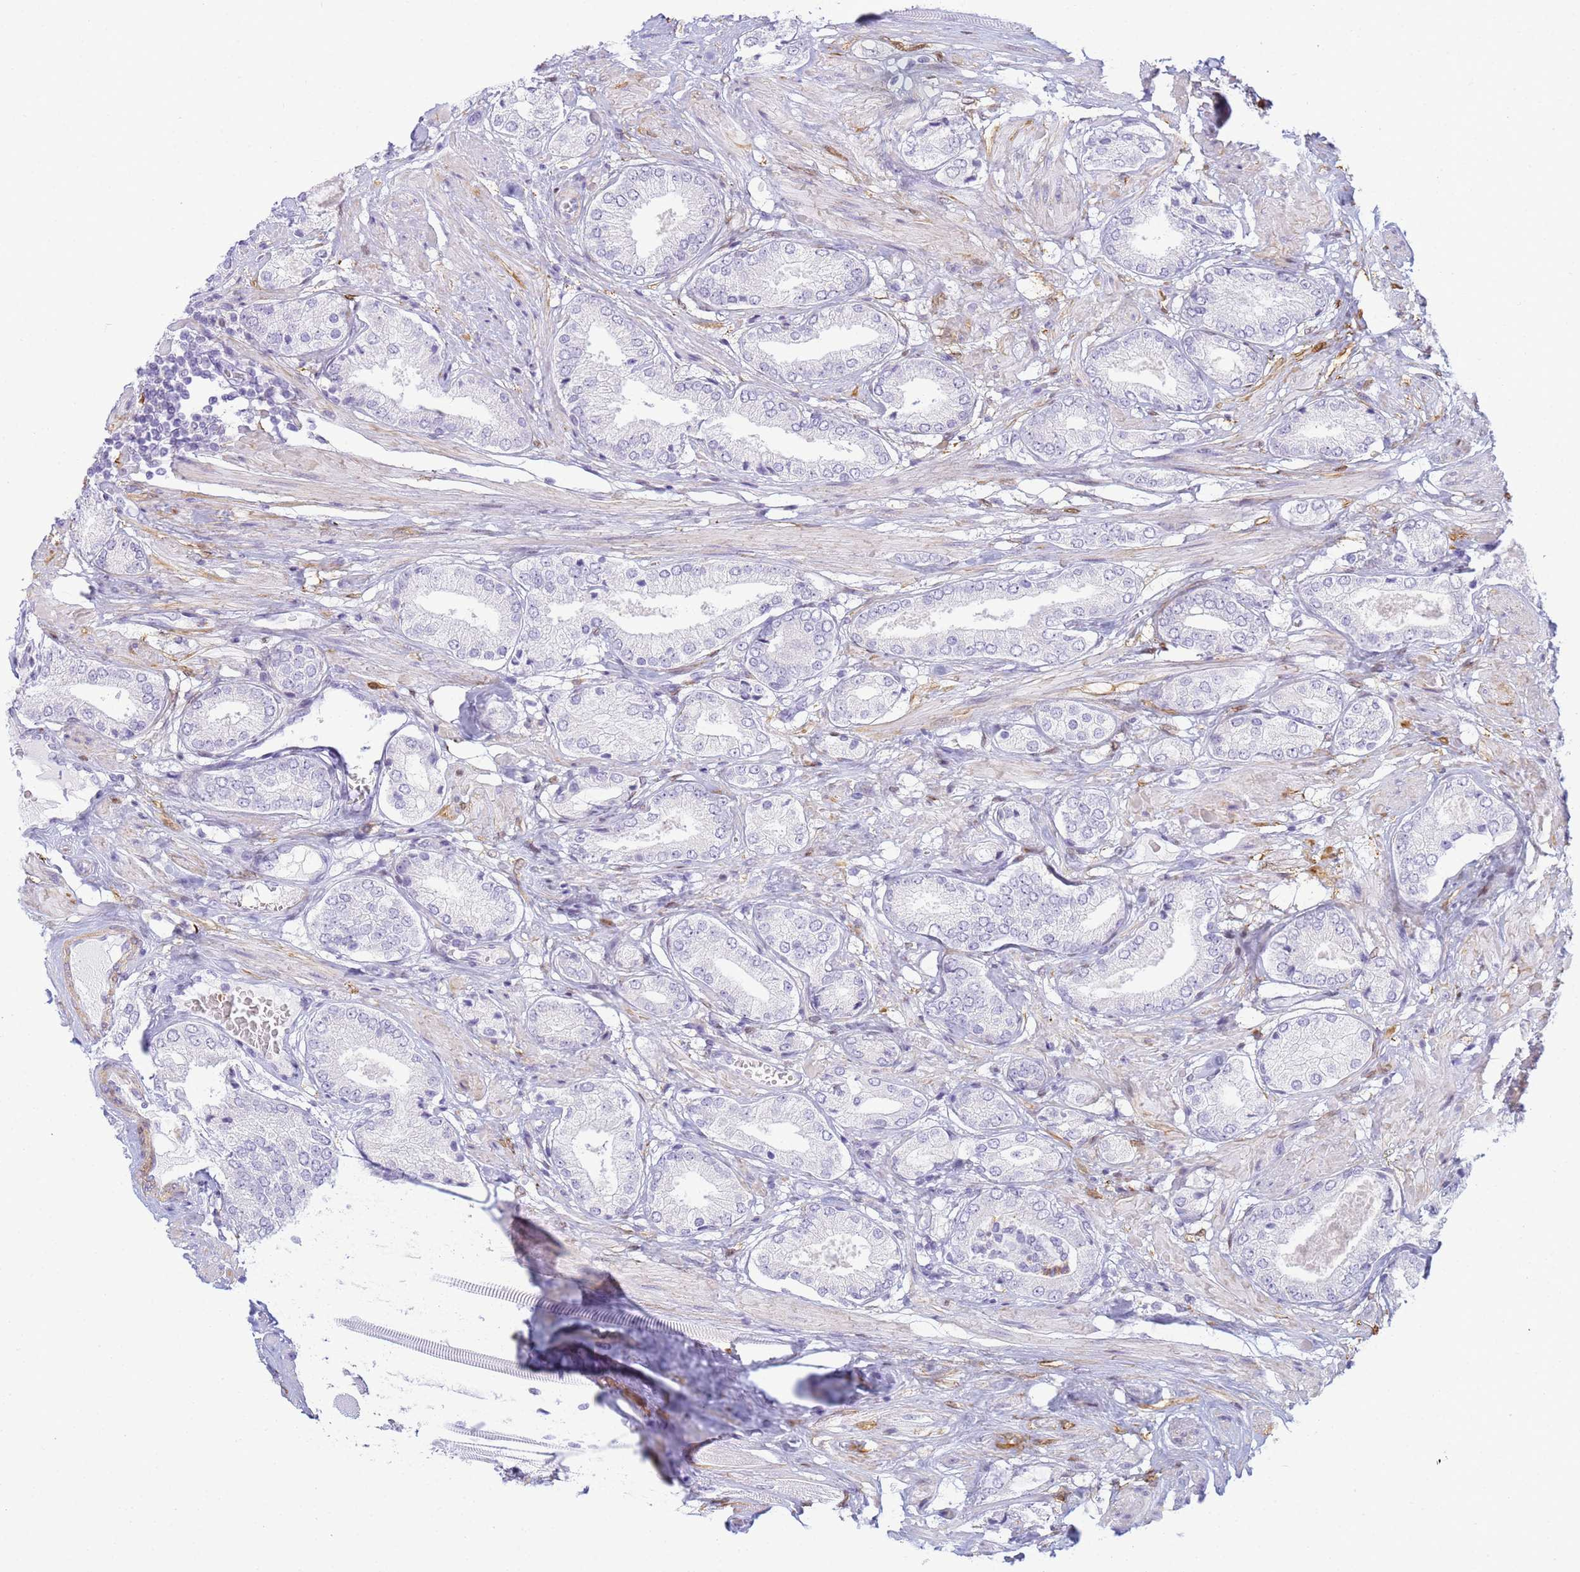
{"staining": {"intensity": "negative", "quantity": "none", "location": "none"}, "tissue": "prostate cancer", "cell_type": "Tumor cells", "image_type": "cancer", "snomed": [{"axis": "morphology", "description": "Adenocarcinoma, High grade"}, {"axis": "topography", "description": "Prostate and seminal vesicle, NOS"}], "caption": "An image of prostate cancer (adenocarcinoma (high-grade)) stained for a protein shows no brown staining in tumor cells.", "gene": "SNX20", "patient": {"sex": "male", "age": 64}}